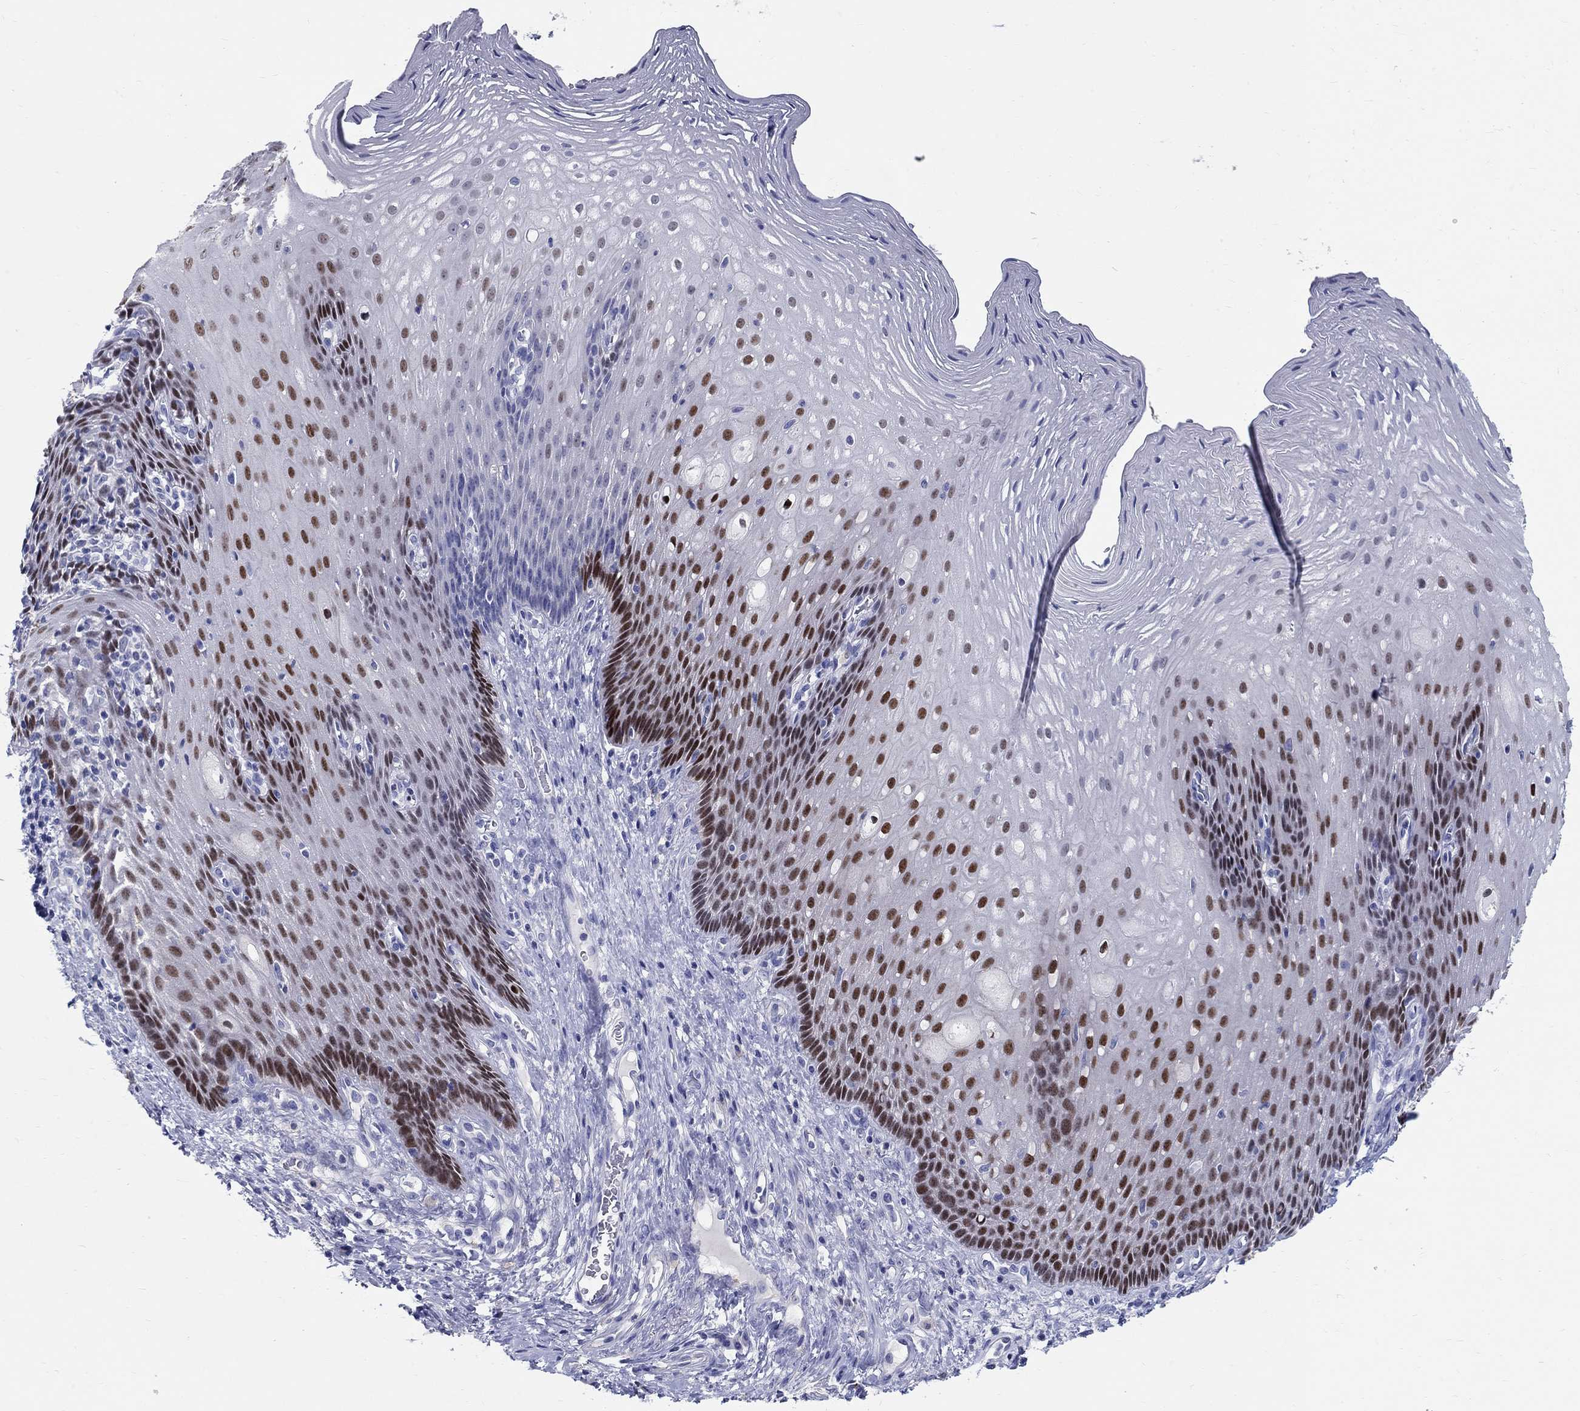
{"staining": {"intensity": "moderate", "quantity": "25%-75%", "location": "nuclear"}, "tissue": "esophagus", "cell_type": "Squamous epithelial cells", "image_type": "normal", "snomed": [{"axis": "morphology", "description": "Normal tissue, NOS"}, {"axis": "topography", "description": "Esophagus"}], "caption": "Immunohistochemical staining of normal human esophagus displays 25%-75% levels of moderate nuclear protein positivity in about 25%-75% of squamous epithelial cells.", "gene": "SOX2", "patient": {"sex": "male", "age": 76}}